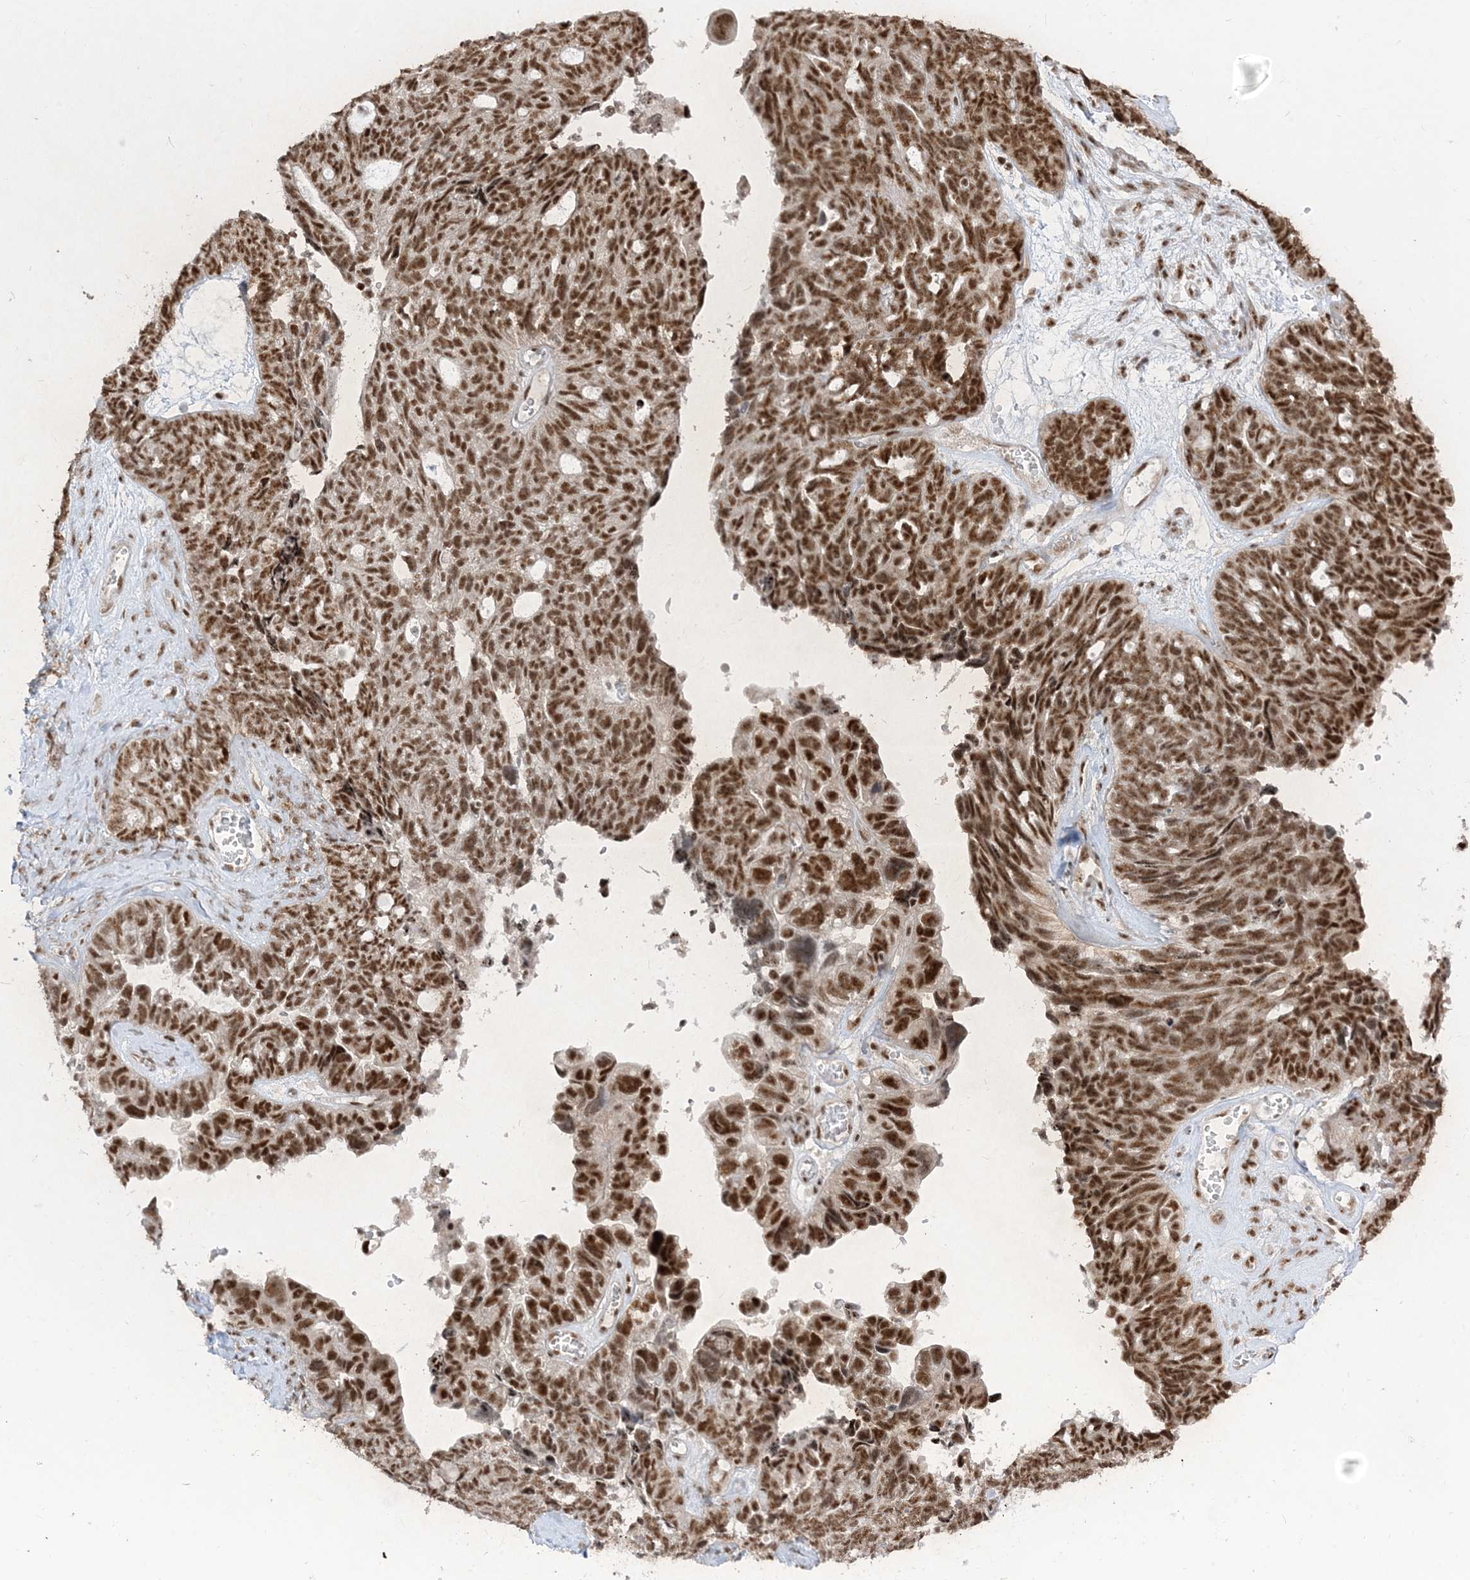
{"staining": {"intensity": "strong", "quantity": ">75%", "location": "nuclear"}, "tissue": "ovarian cancer", "cell_type": "Tumor cells", "image_type": "cancer", "snomed": [{"axis": "morphology", "description": "Cystadenocarcinoma, serous, NOS"}, {"axis": "topography", "description": "Ovary"}], "caption": "Ovarian cancer (serous cystadenocarcinoma) stained with a brown dye displays strong nuclear positive staining in about >75% of tumor cells.", "gene": "ARGLU1", "patient": {"sex": "female", "age": 79}}